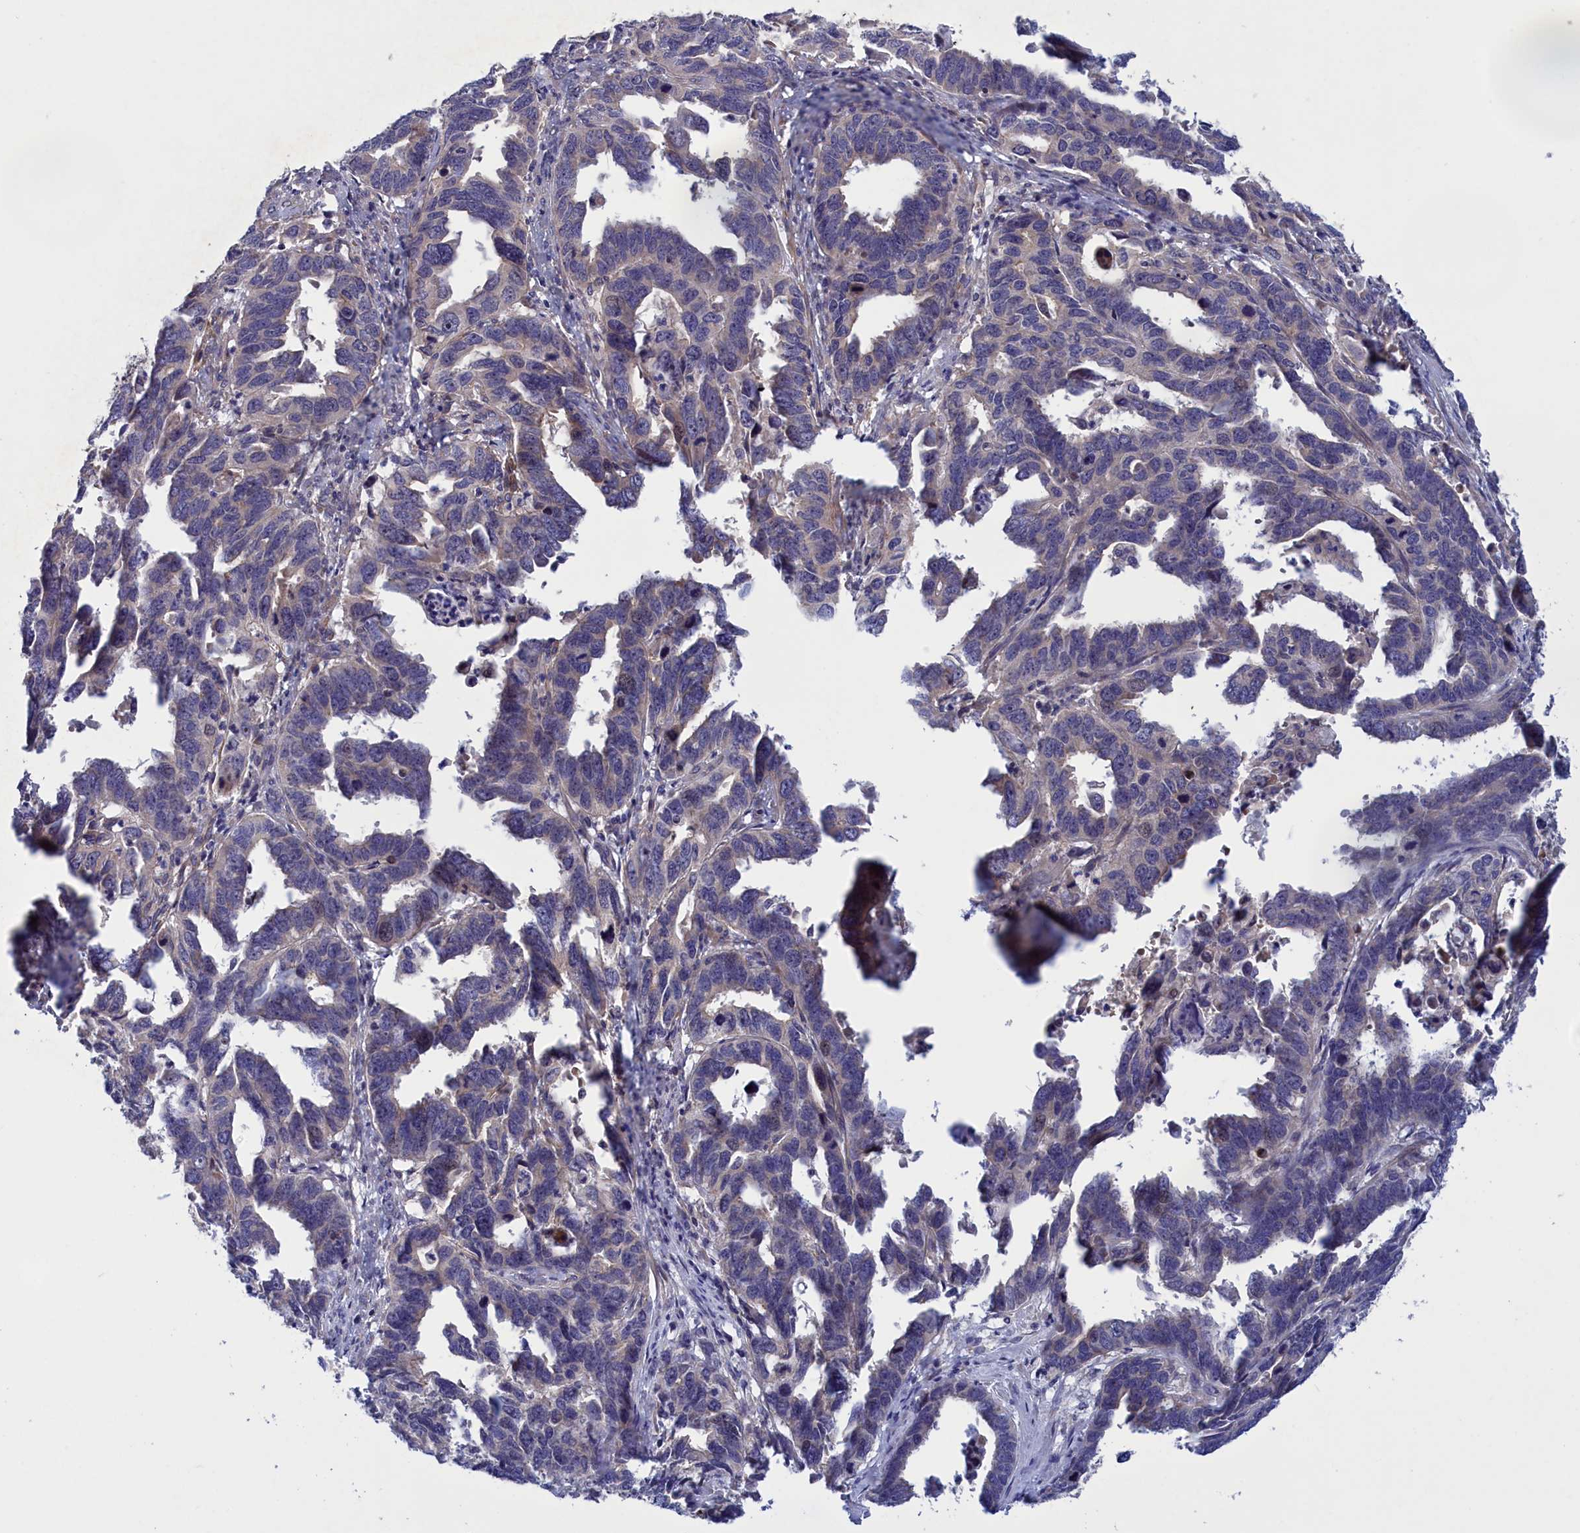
{"staining": {"intensity": "weak", "quantity": "<25%", "location": "cytoplasmic/membranous"}, "tissue": "endometrial cancer", "cell_type": "Tumor cells", "image_type": "cancer", "snomed": [{"axis": "morphology", "description": "Adenocarcinoma, NOS"}, {"axis": "topography", "description": "Endometrium"}], "caption": "Human endometrial cancer (adenocarcinoma) stained for a protein using immunohistochemistry displays no expression in tumor cells.", "gene": "CRACD", "patient": {"sex": "female", "age": 65}}